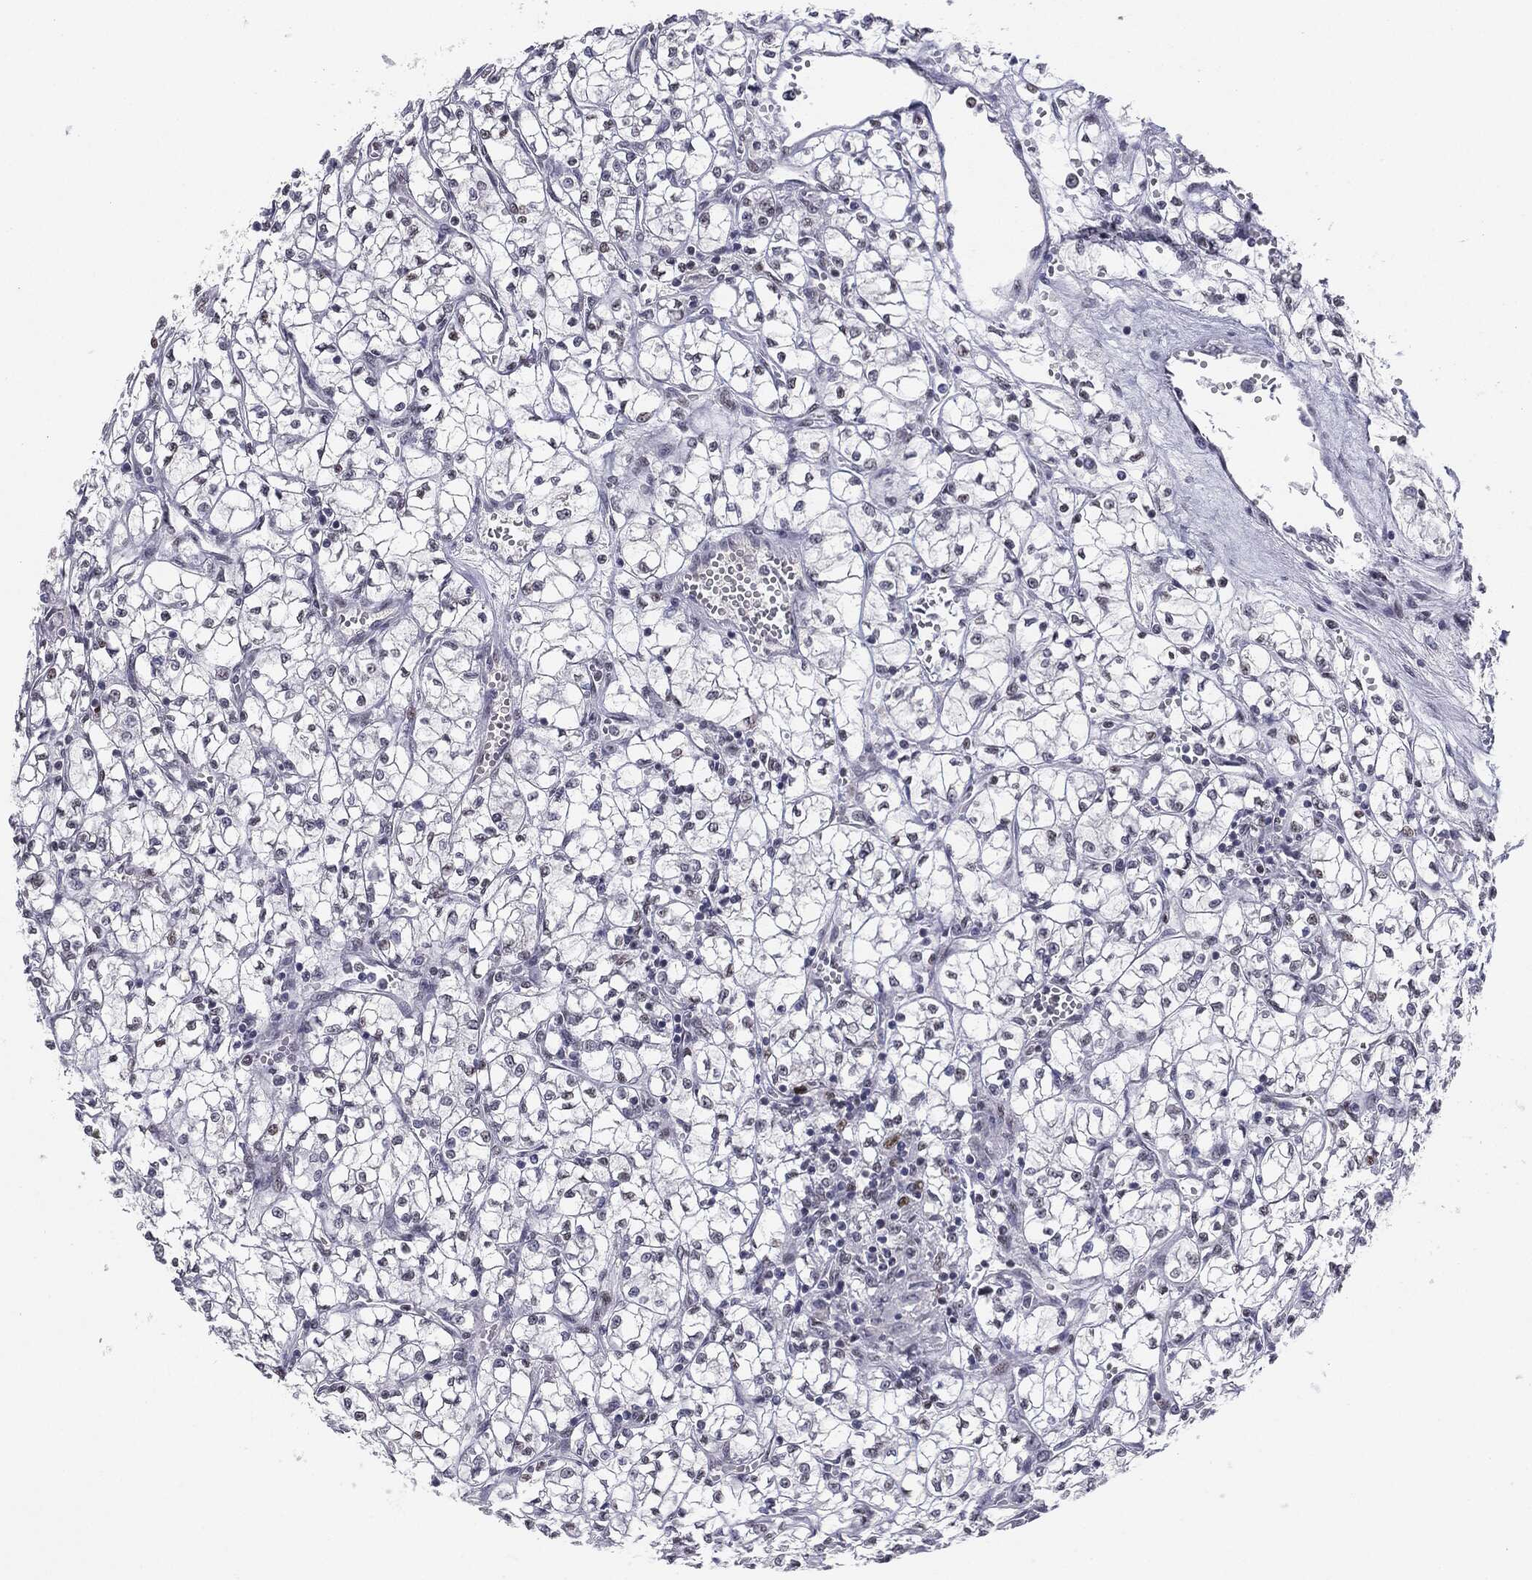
{"staining": {"intensity": "negative", "quantity": "none", "location": "none"}, "tissue": "renal cancer", "cell_type": "Tumor cells", "image_type": "cancer", "snomed": [{"axis": "morphology", "description": "Adenocarcinoma, NOS"}, {"axis": "topography", "description": "Kidney"}], "caption": "An IHC photomicrograph of renal cancer is shown. There is no staining in tumor cells of renal cancer.", "gene": "MDC1", "patient": {"sex": "female", "age": 64}}